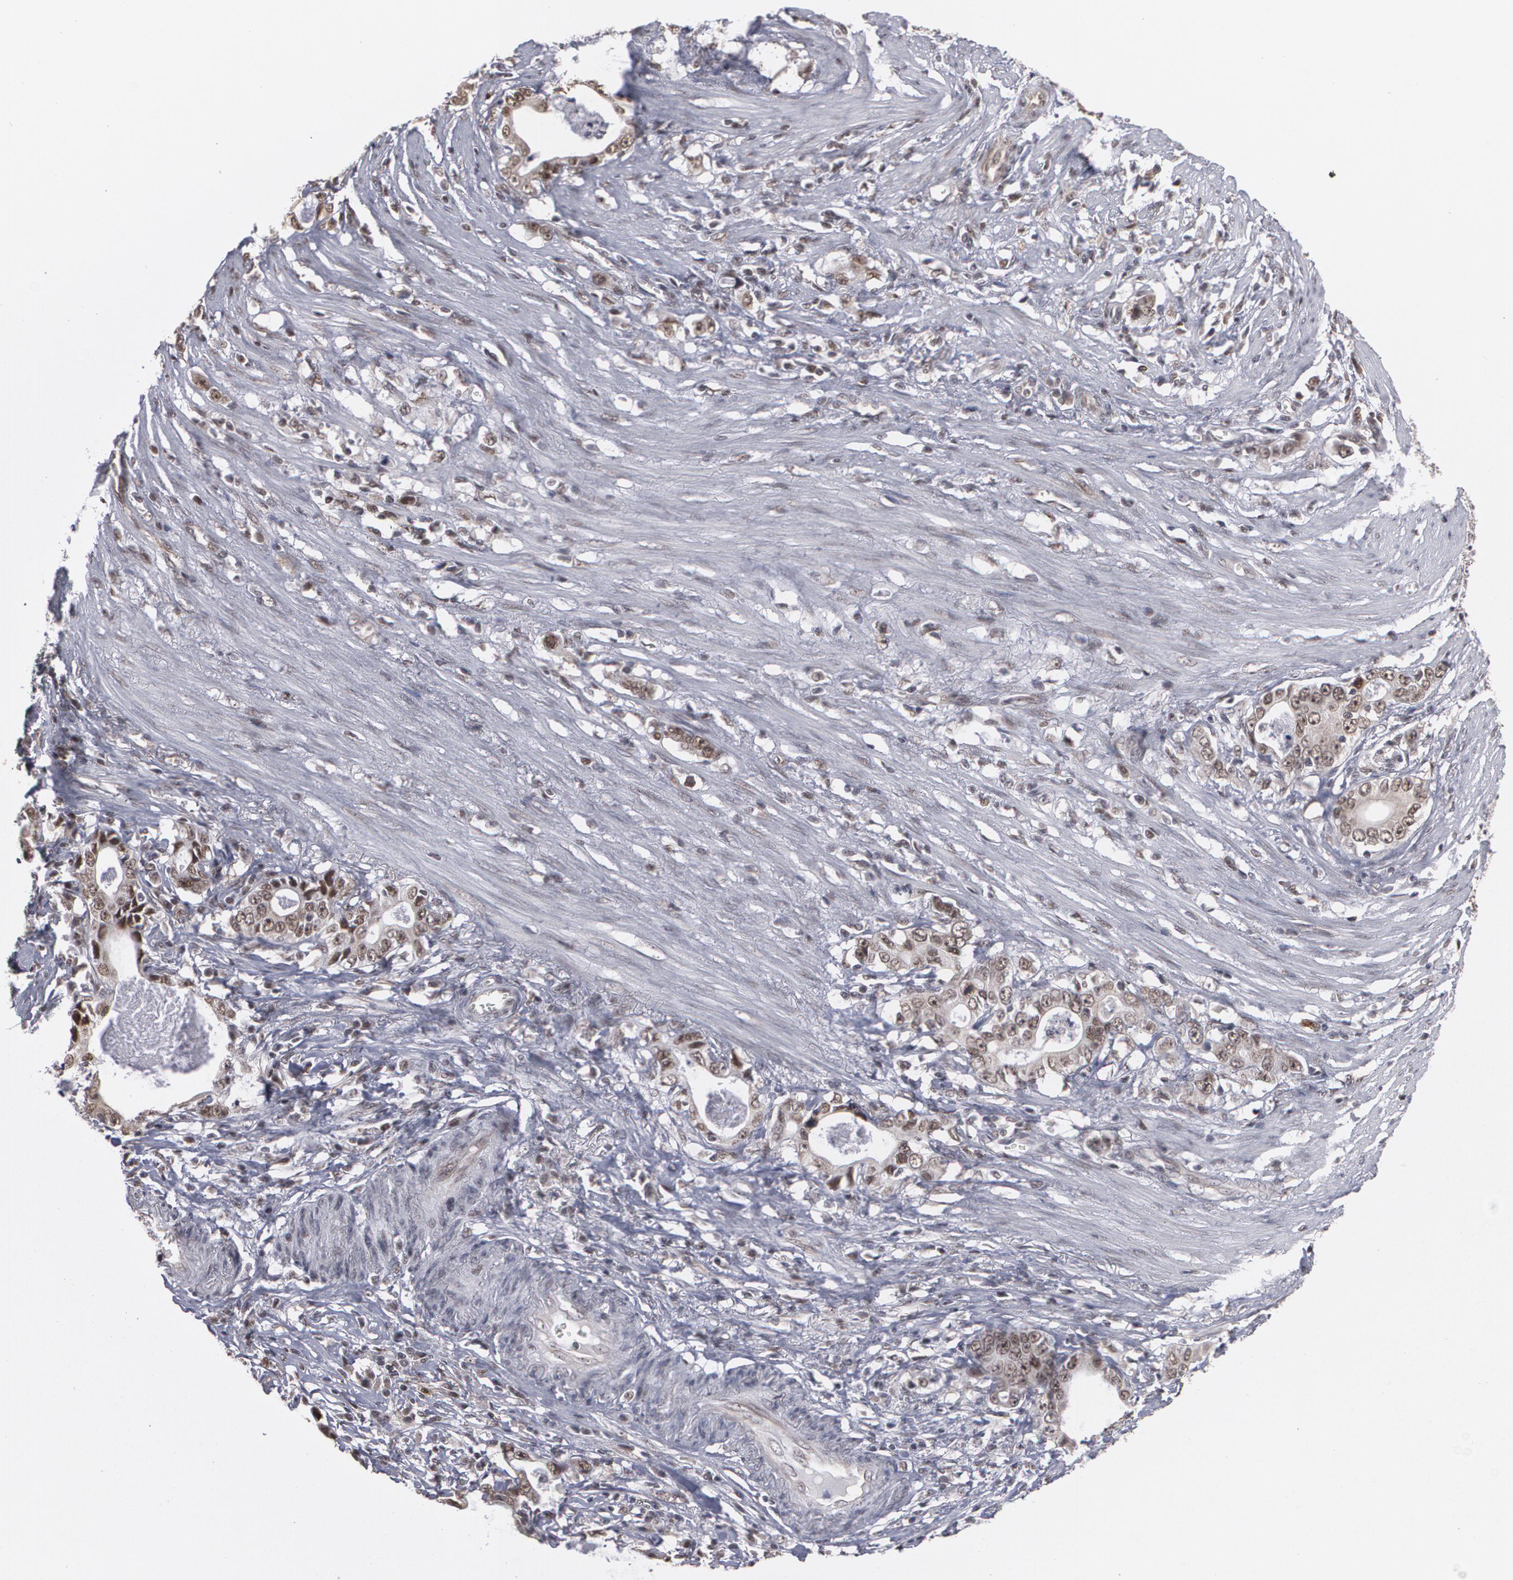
{"staining": {"intensity": "moderate", "quantity": ">75%", "location": "cytoplasmic/membranous,nuclear"}, "tissue": "stomach cancer", "cell_type": "Tumor cells", "image_type": "cancer", "snomed": [{"axis": "morphology", "description": "Adenocarcinoma, NOS"}, {"axis": "topography", "description": "Stomach, lower"}], "caption": "Tumor cells exhibit moderate cytoplasmic/membranous and nuclear expression in about >75% of cells in stomach cancer (adenocarcinoma).", "gene": "ZNF75A", "patient": {"sex": "female", "age": 72}}